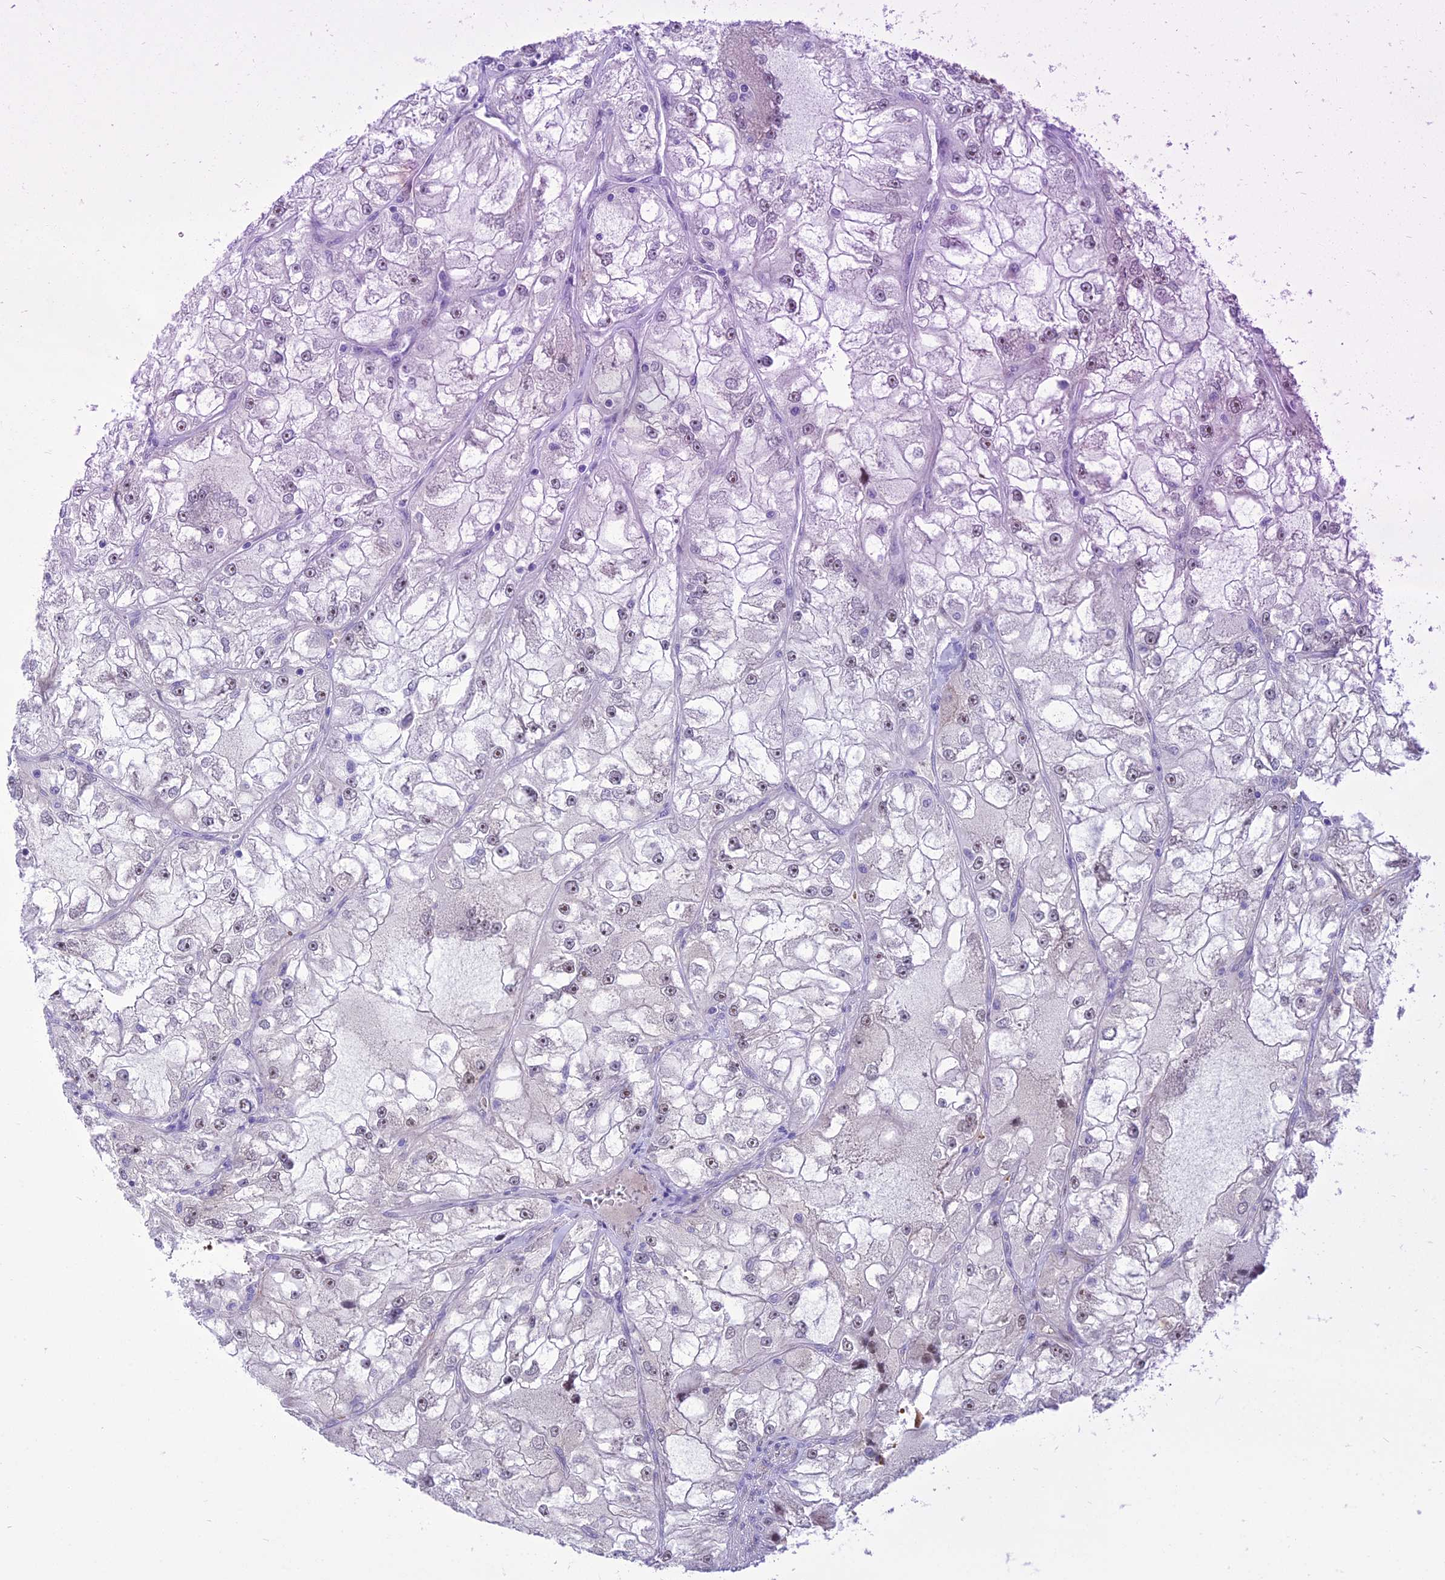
{"staining": {"intensity": "negative", "quantity": "none", "location": "none"}, "tissue": "renal cancer", "cell_type": "Tumor cells", "image_type": "cancer", "snomed": [{"axis": "morphology", "description": "Adenocarcinoma, NOS"}, {"axis": "topography", "description": "Kidney"}], "caption": "The micrograph exhibits no significant positivity in tumor cells of renal cancer.", "gene": "ASPDH", "patient": {"sex": "female", "age": 72}}